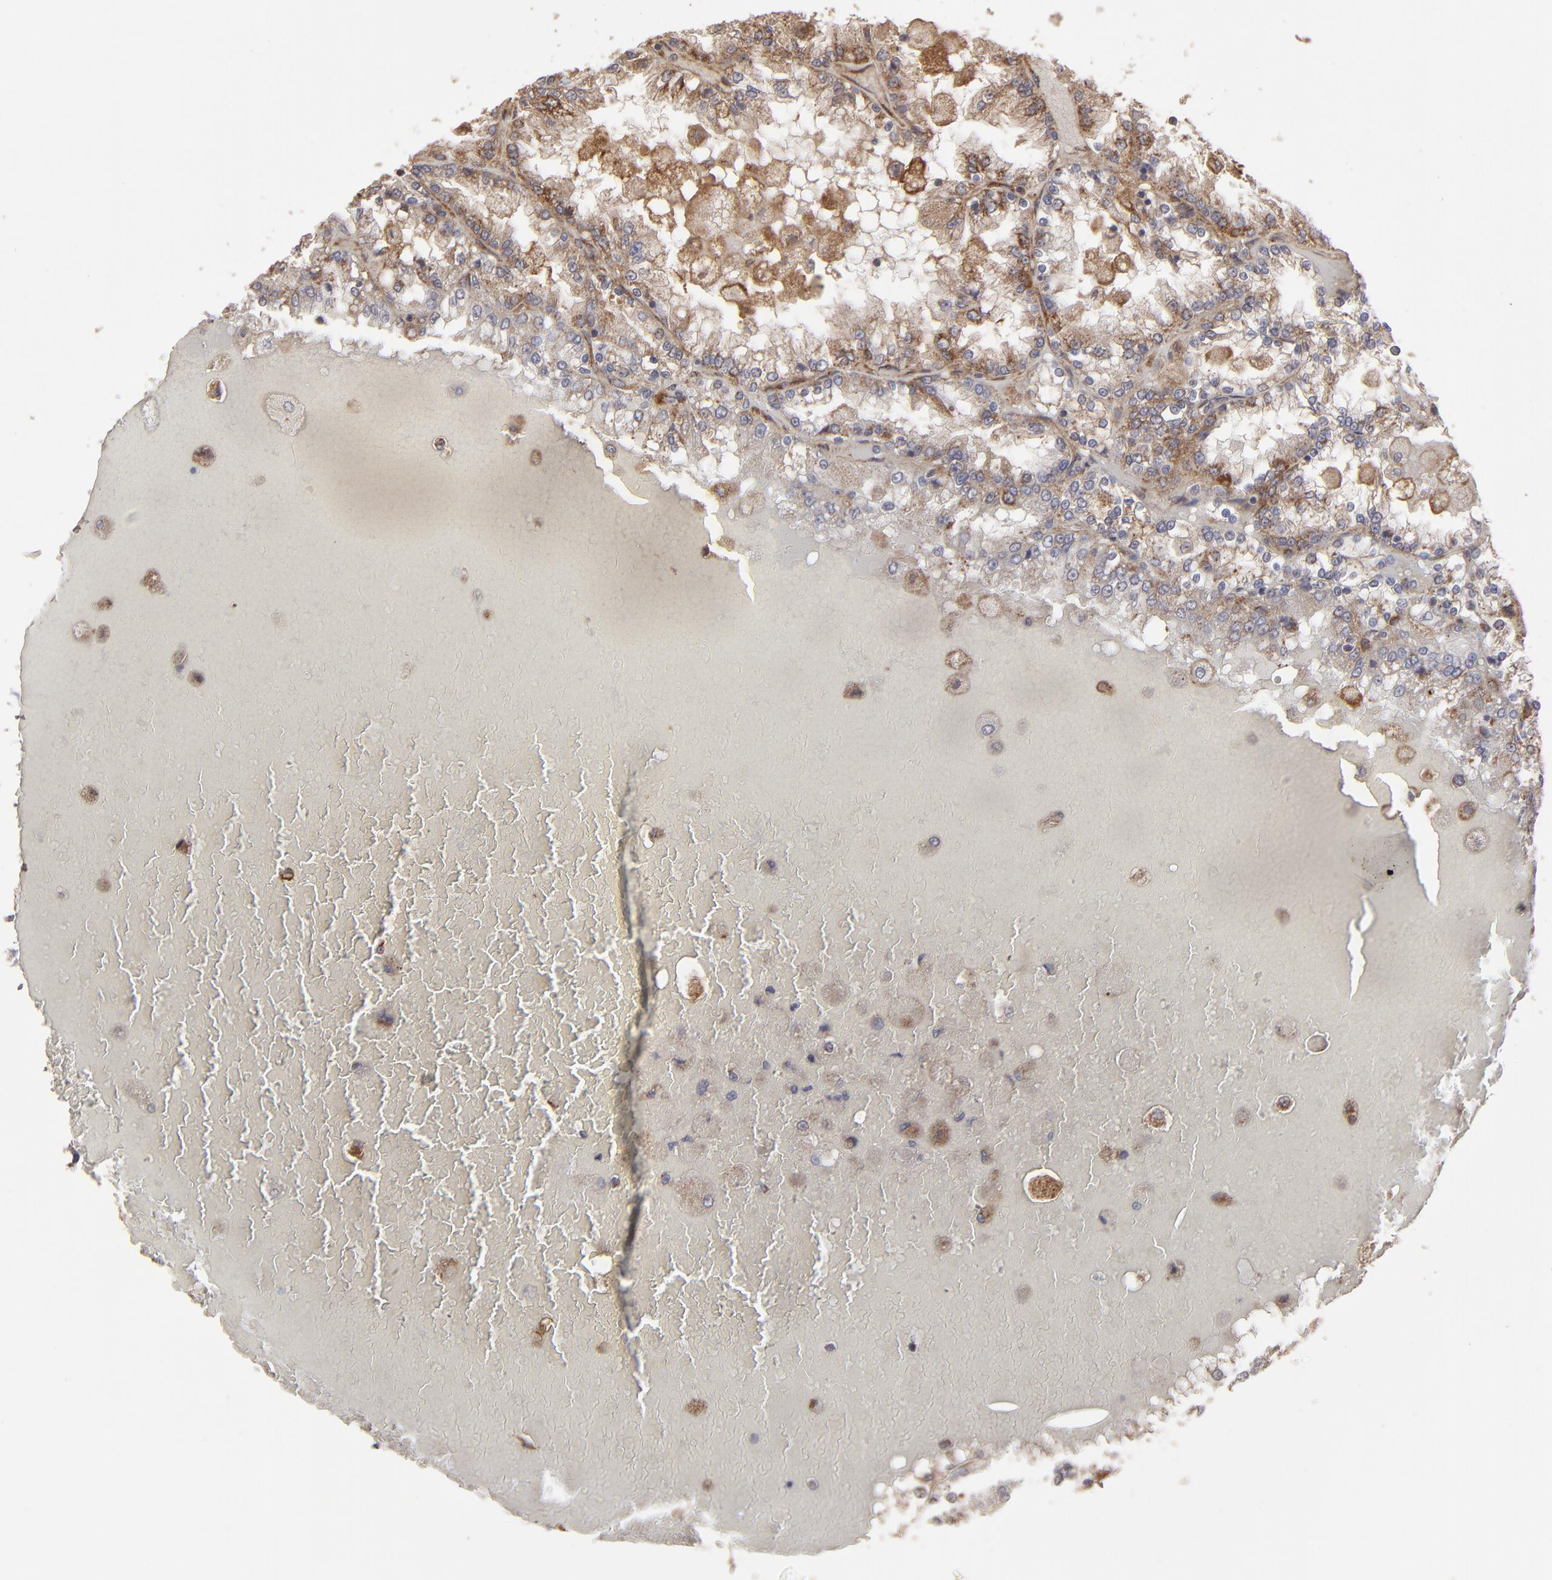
{"staining": {"intensity": "moderate", "quantity": "<25%", "location": "cytoplasmic/membranous"}, "tissue": "renal cancer", "cell_type": "Tumor cells", "image_type": "cancer", "snomed": [{"axis": "morphology", "description": "Adenocarcinoma, NOS"}, {"axis": "topography", "description": "Kidney"}], "caption": "DAB (3,3'-diaminobenzidine) immunohistochemical staining of human renal adenocarcinoma displays moderate cytoplasmic/membranous protein staining in about <25% of tumor cells.", "gene": "ITGB5", "patient": {"sex": "female", "age": 56}}